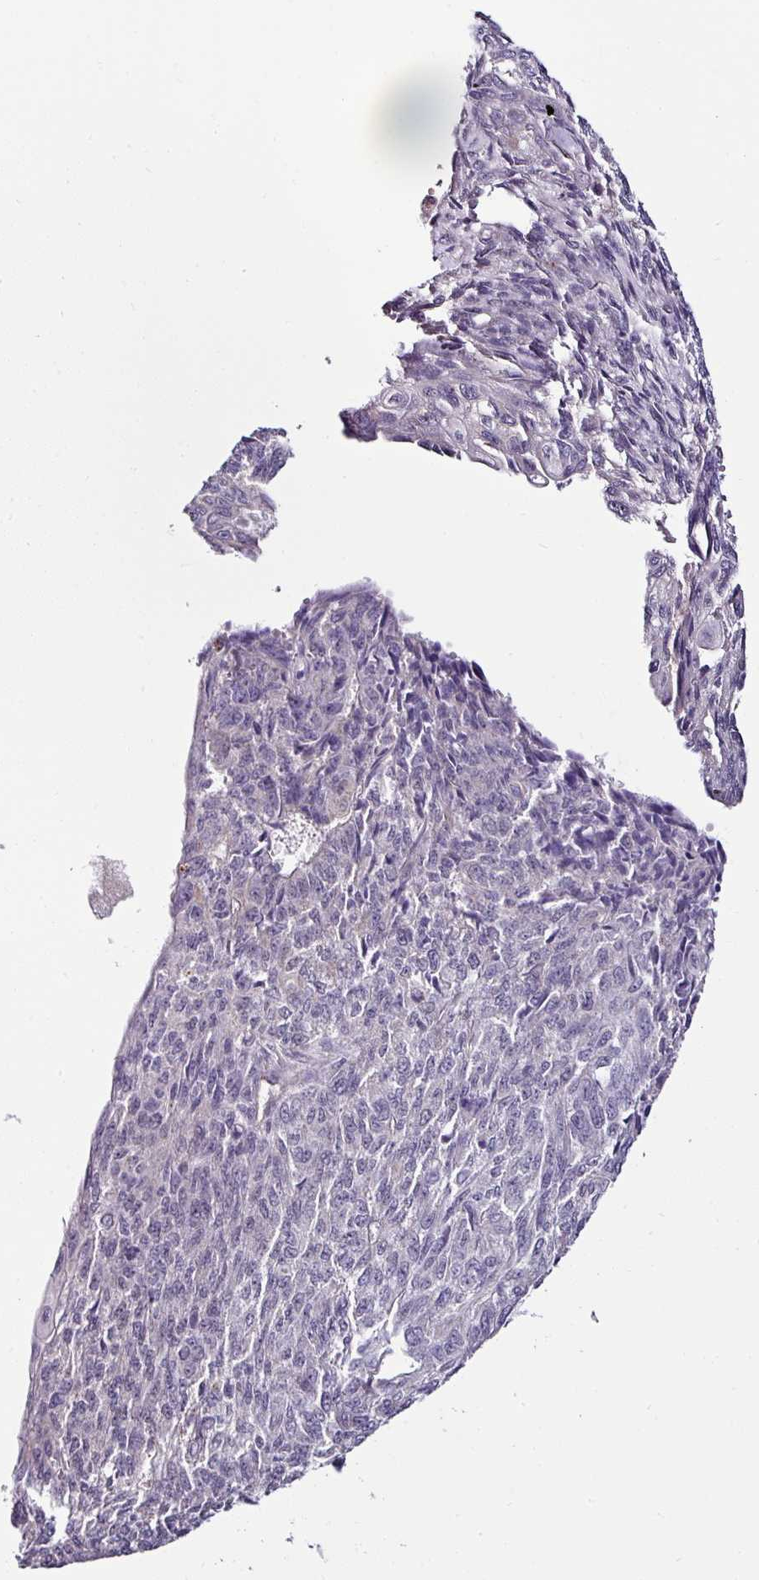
{"staining": {"intensity": "negative", "quantity": "none", "location": "none"}, "tissue": "endometrial cancer", "cell_type": "Tumor cells", "image_type": "cancer", "snomed": [{"axis": "morphology", "description": "Adenocarcinoma, NOS"}, {"axis": "topography", "description": "Endometrium"}], "caption": "Immunohistochemical staining of endometrial cancer (adenocarcinoma) reveals no significant expression in tumor cells.", "gene": "NAPSA", "patient": {"sex": "female", "age": 32}}